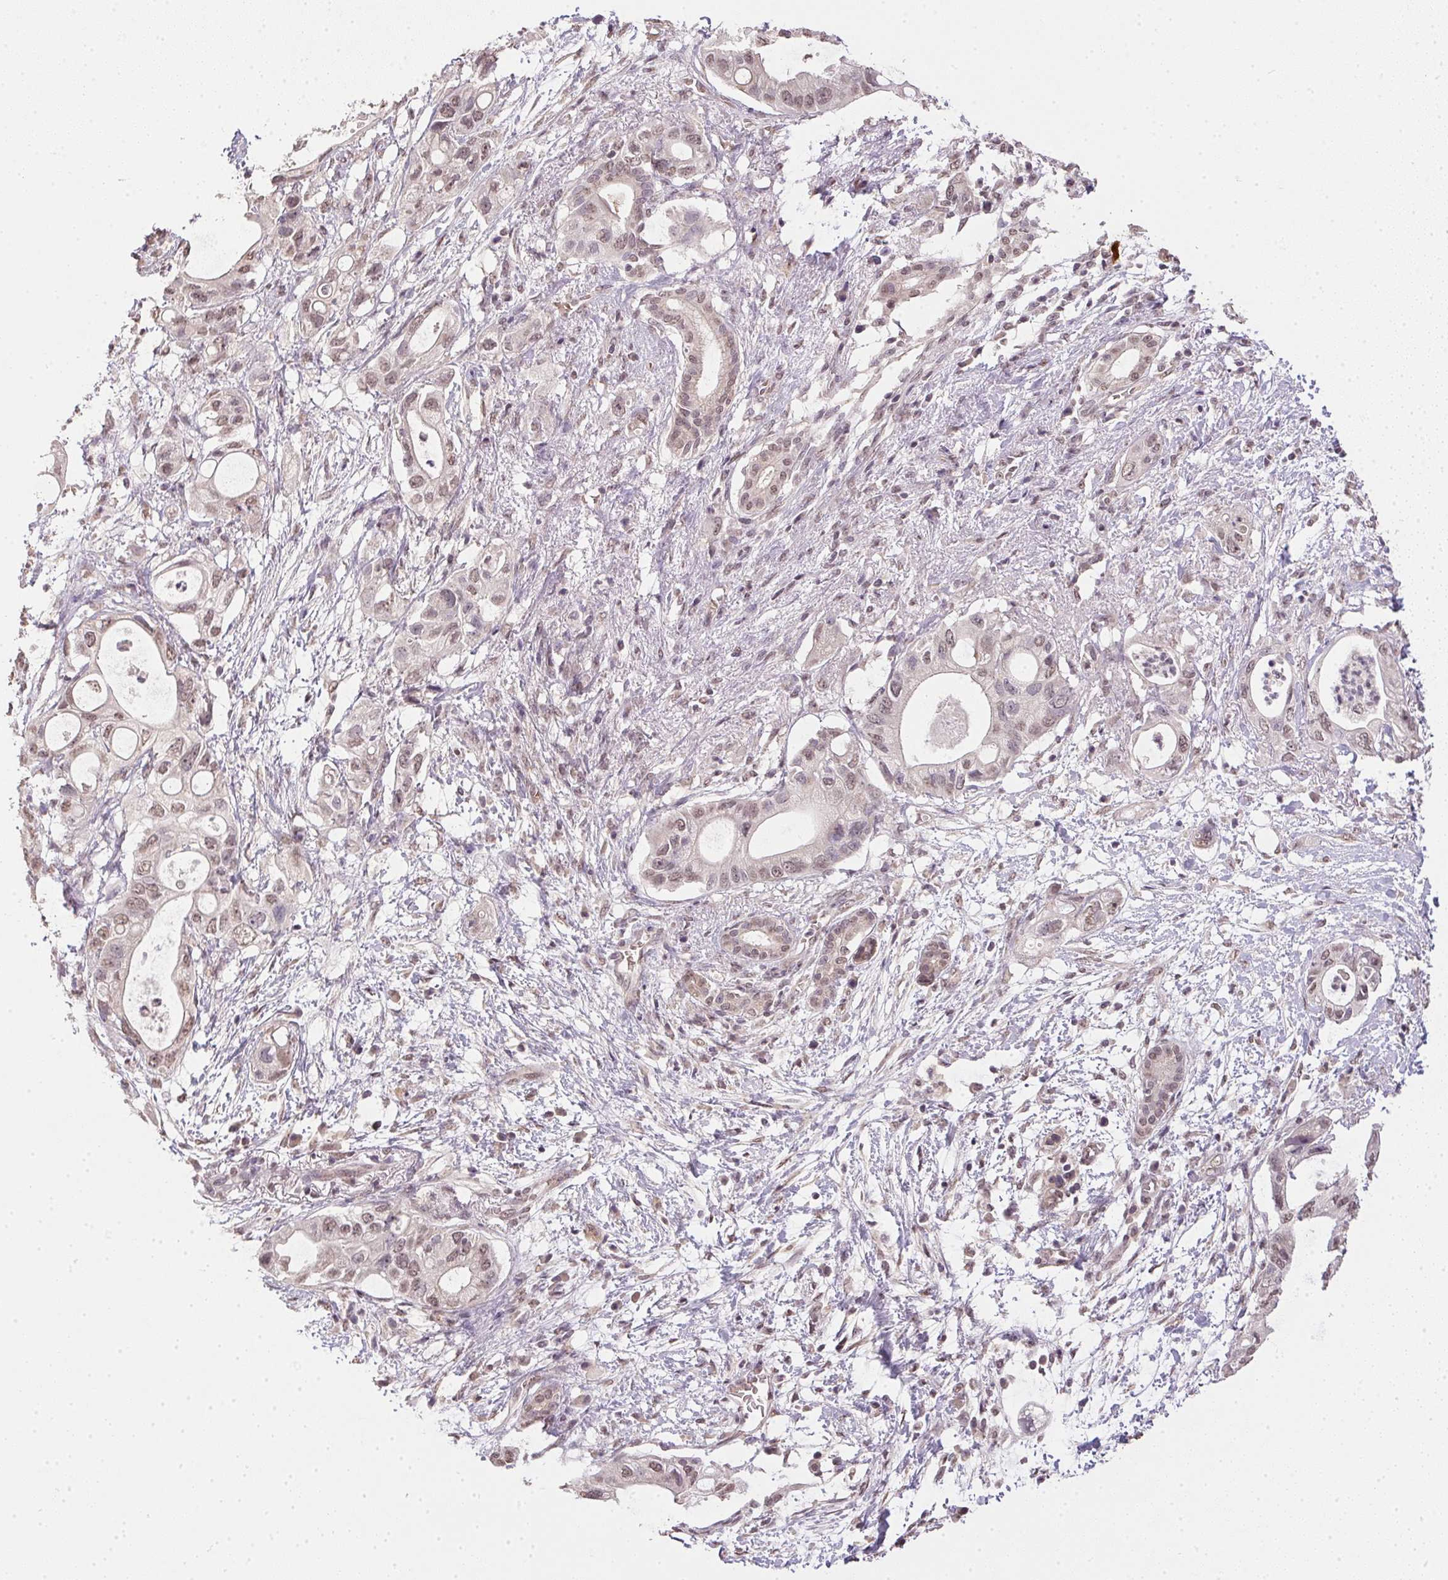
{"staining": {"intensity": "weak", "quantity": ">75%", "location": "cytoplasmic/membranous,nuclear"}, "tissue": "pancreatic cancer", "cell_type": "Tumor cells", "image_type": "cancer", "snomed": [{"axis": "morphology", "description": "Adenocarcinoma, NOS"}, {"axis": "topography", "description": "Pancreas"}], "caption": "A brown stain highlights weak cytoplasmic/membranous and nuclear expression of a protein in adenocarcinoma (pancreatic) tumor cells.", "gene": "PPP4R4", "patient": {"sex": "female", "age": 72}}